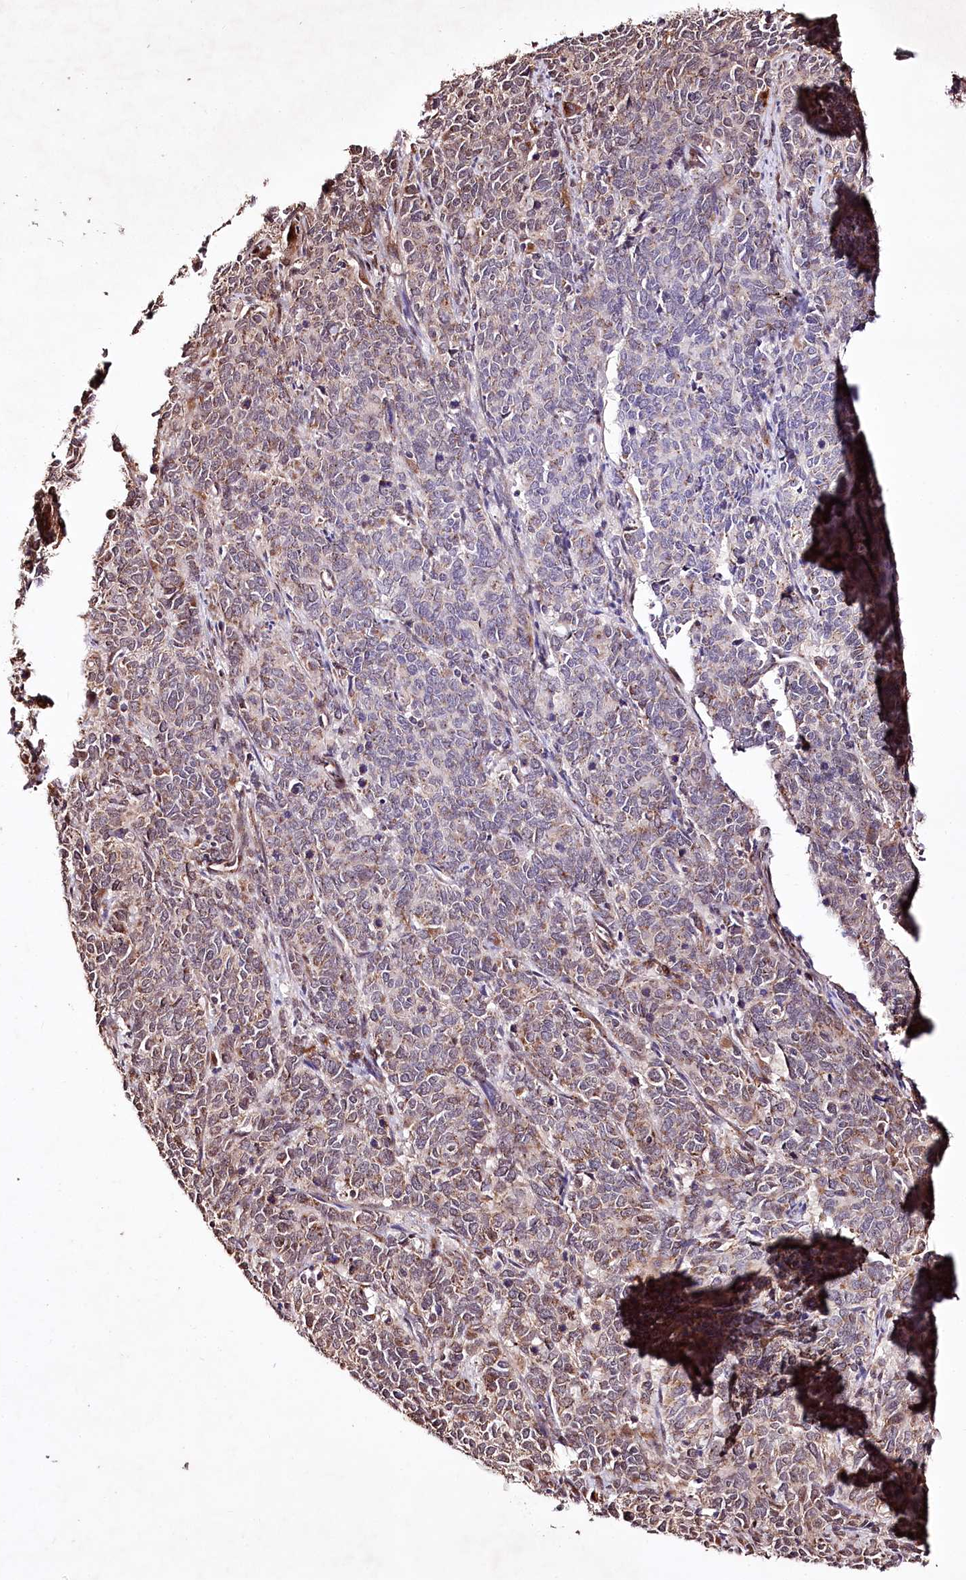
{"staining": {"intensity": "moderate", "quantity": "25%-75%", "location": "cytoplasmic/membranous"}, "tissue": "cervical cancer", "cell_type": "Tumor cells", "image_type": "cancer", "snomed": [{"axis": "morphology", "description": "Squamous cell carcinoma, NOS"}, {"axis": "topography", "description": "Cervix"}], "caption": "Approximately 25%-75% of tumor cells in human cervical squamous cell carcinoma show moderate cytoplasmic/membranous protein expression as visualized by brown immunohistochemical staining.", "gene": "CARD19", "patient": {"sex": "female", "age": 60}}